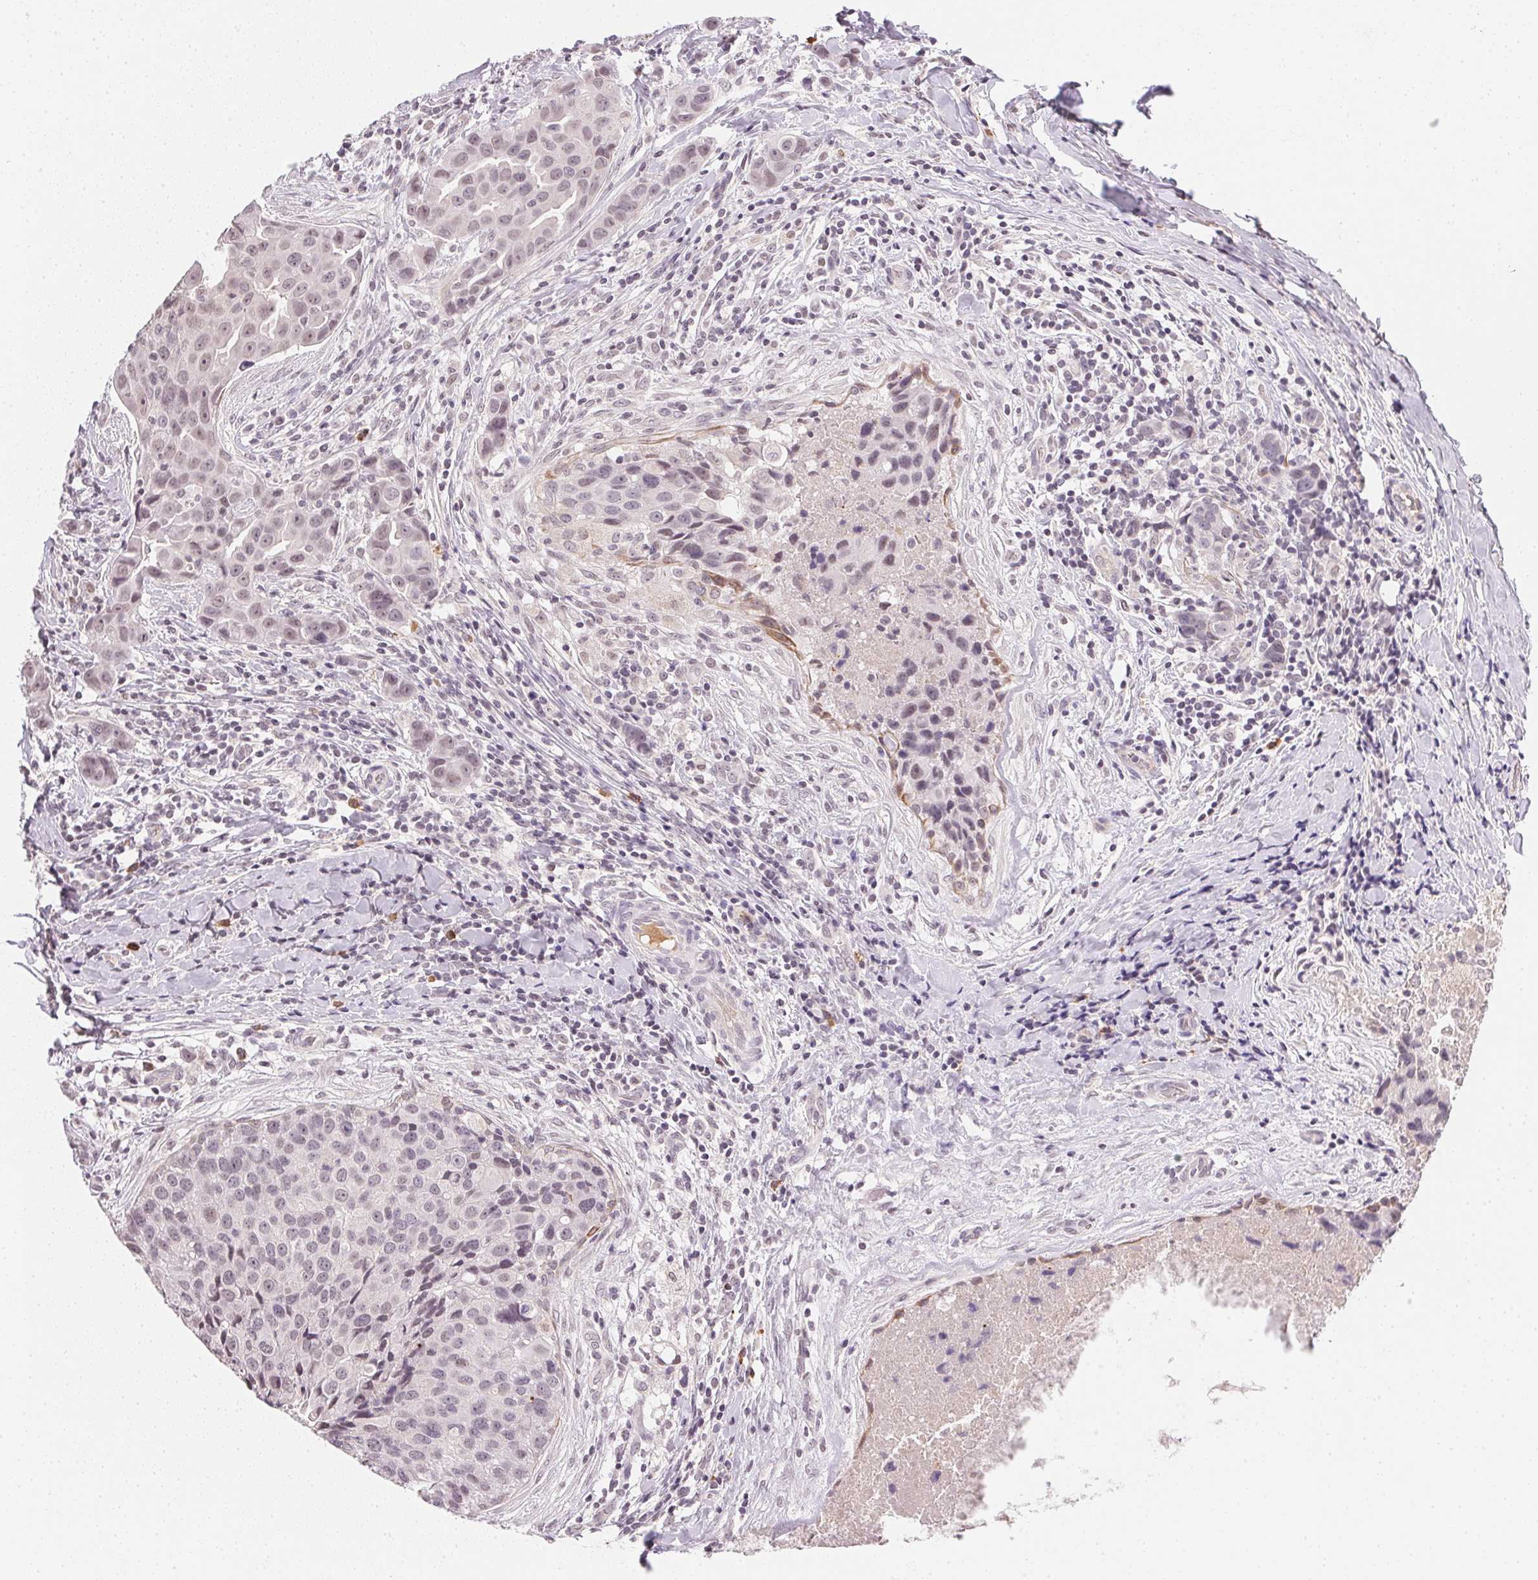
{"staining": {"intensity": "weak", "quantity": "<25%", "location": "nuclear"}, "tissue": "breast cancer", "cell_type": "Tumor cells", "image_type": "cancer", "snomed": [{"axis": "morphology", "description": "Duct carcinoma"}, {"axis": "topography", "description": "Breast"}], "caption": "Tumor cells show no significant protein expression in breast intraductal carcinoma.", "gene": "FNDC4", "patient": {"sex": "female", "age": 24}}